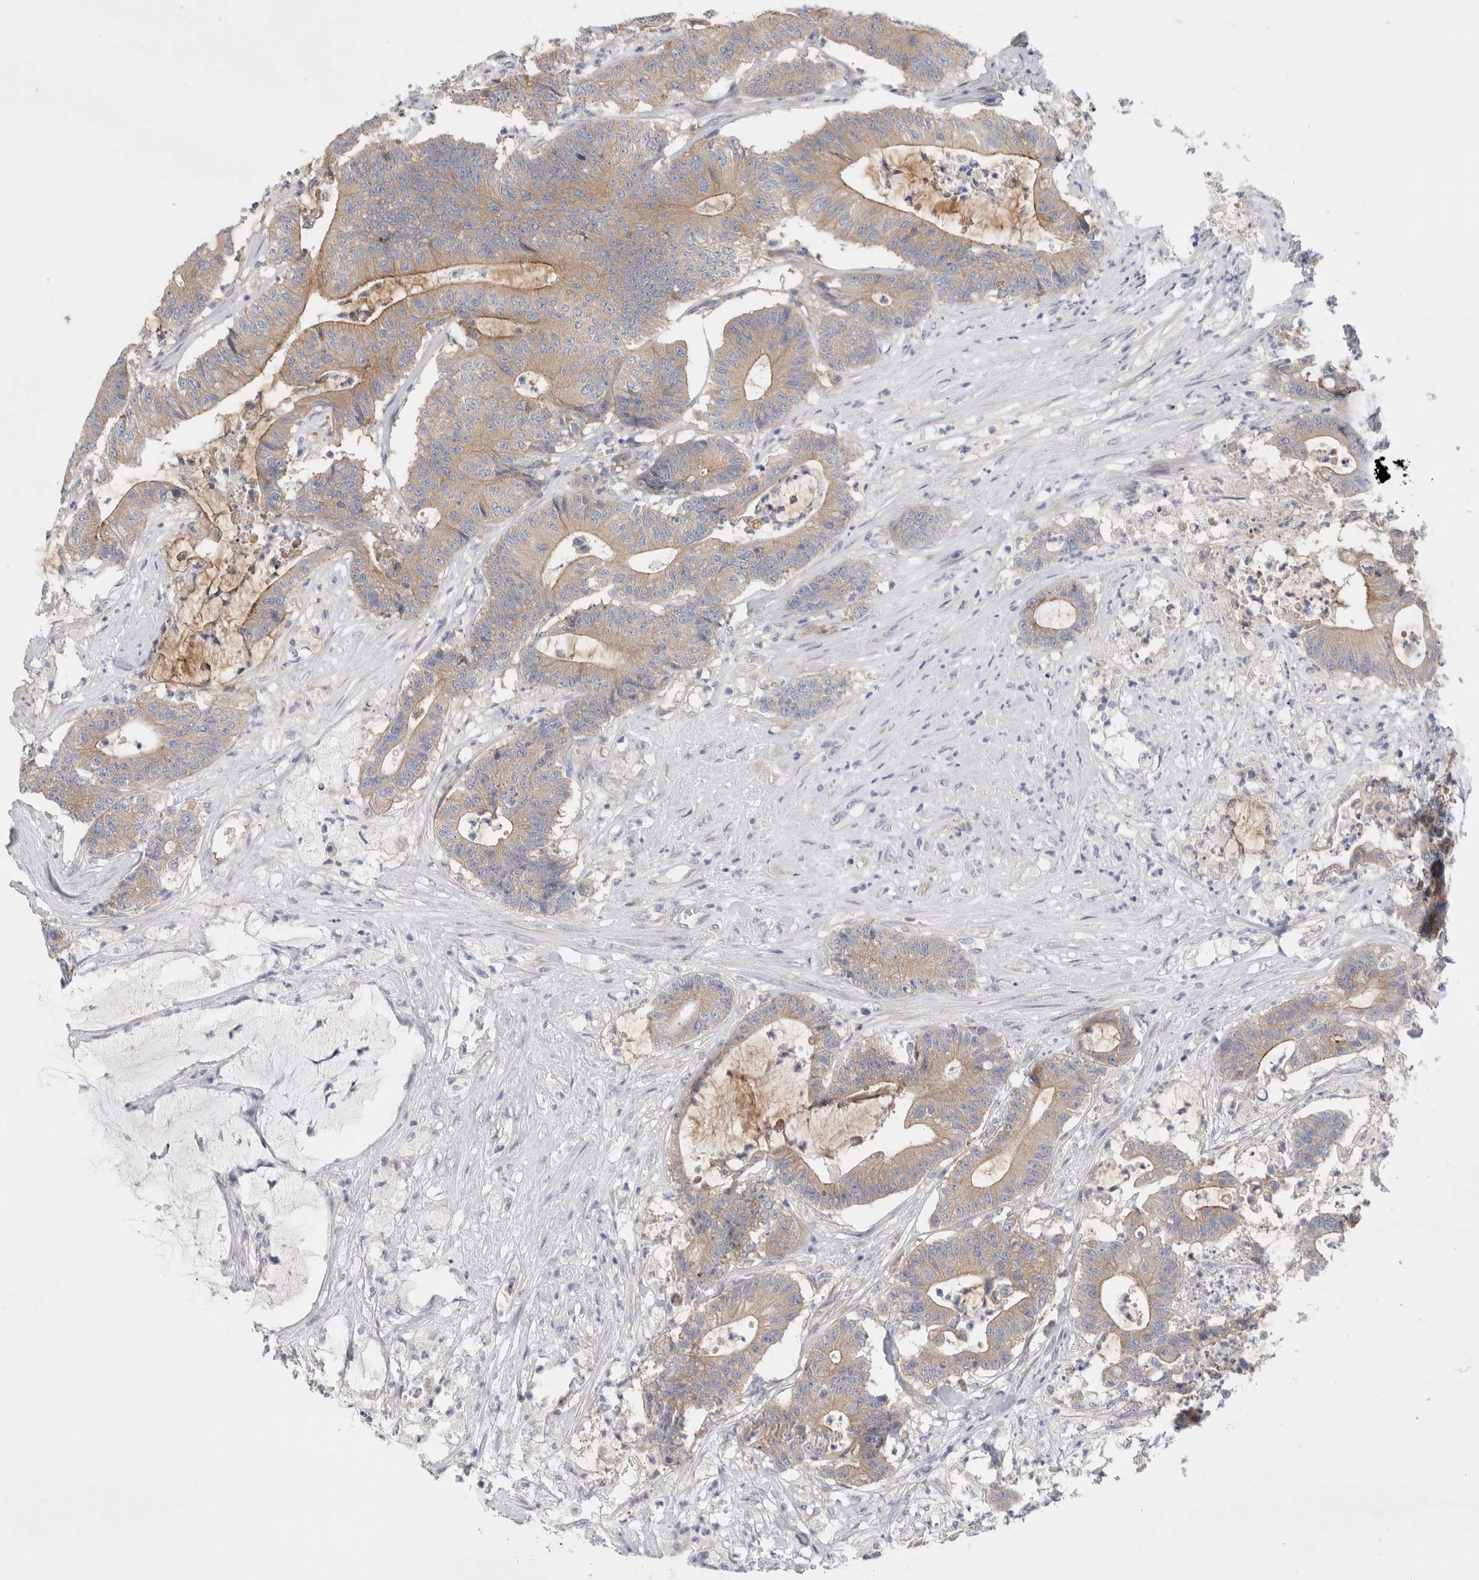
{"staining": {"intensity": "weak", "quantity": ">75%", "location": "cytoplasmic/membranous"}, "tissue": "colorectal cancer", "cell_type": "Tumor cells", "image_type": "cancer", "snomed": [{"axis": "morphology", "description": "Adenocarcinoma, NOS"}, {"axis": "topography", "description": "Colon"}], "caption": "Human colorectal cancer stained with a protein marker displays weak staining in tumor cells.", "gene": "RBM12B", "patient": {"sex": "female", "age": 84}}